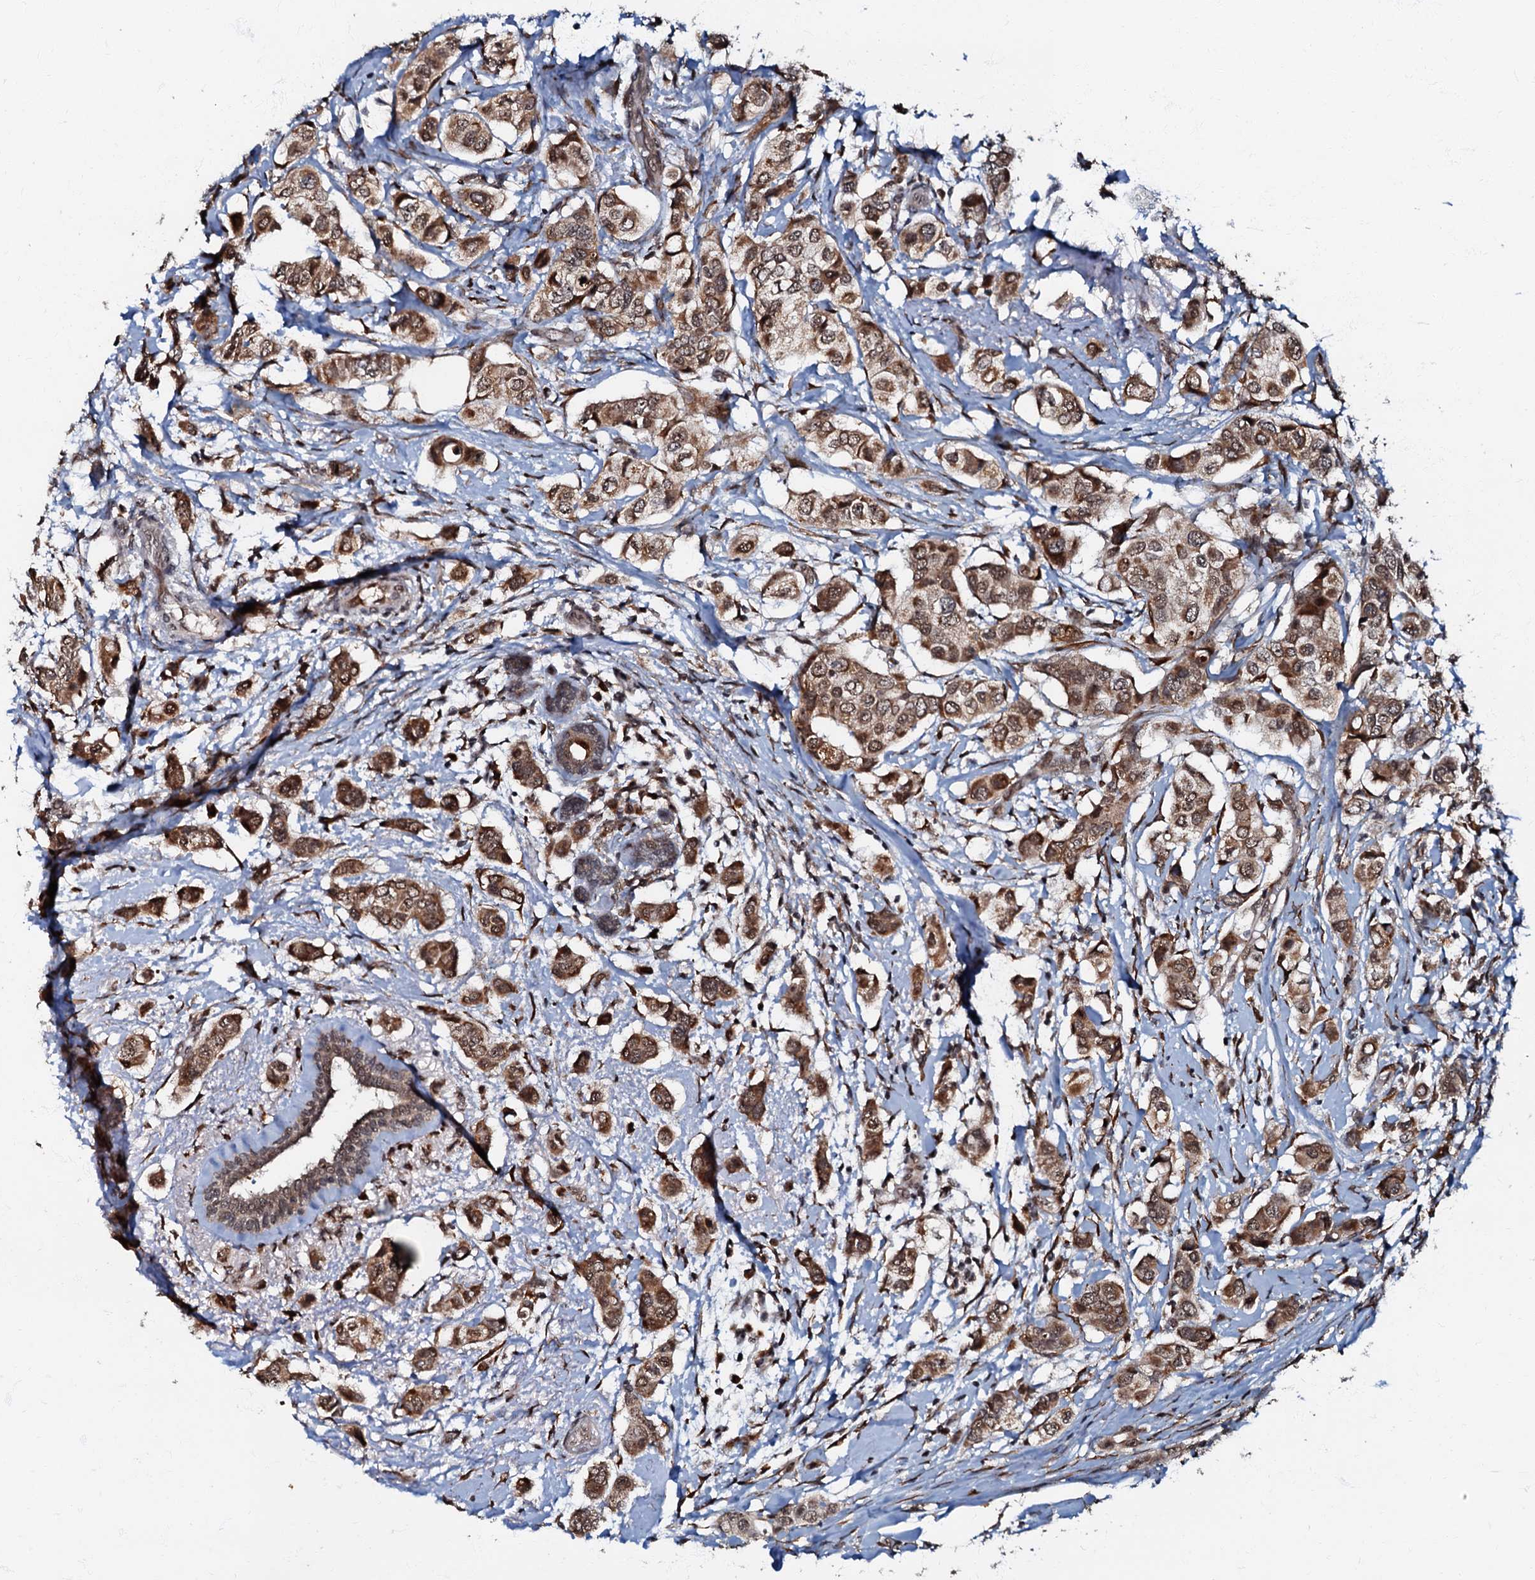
{"staining": {"intensity": "moderate", "quantity": ">75%", "location": "cytoplasmic/membranous,nuclear"}, "tissue": "breast cancer", "cell_type": "Tumor cells", "image_type": "cancer", "snomed": [{"axis": "morphology", "description": "Lobular carcinoma"}, {"axis": "topography", "description": "Breast"}], "caption": "A histopathology image showing moderate cytoplasmic/membranous and nuclear positivity in about >75% of tumor cells in breast cancer, as visualized by brown immunohistochemical staining.", "gene": "C18orf32", "patient": {"sex": "female", "age": 51}}